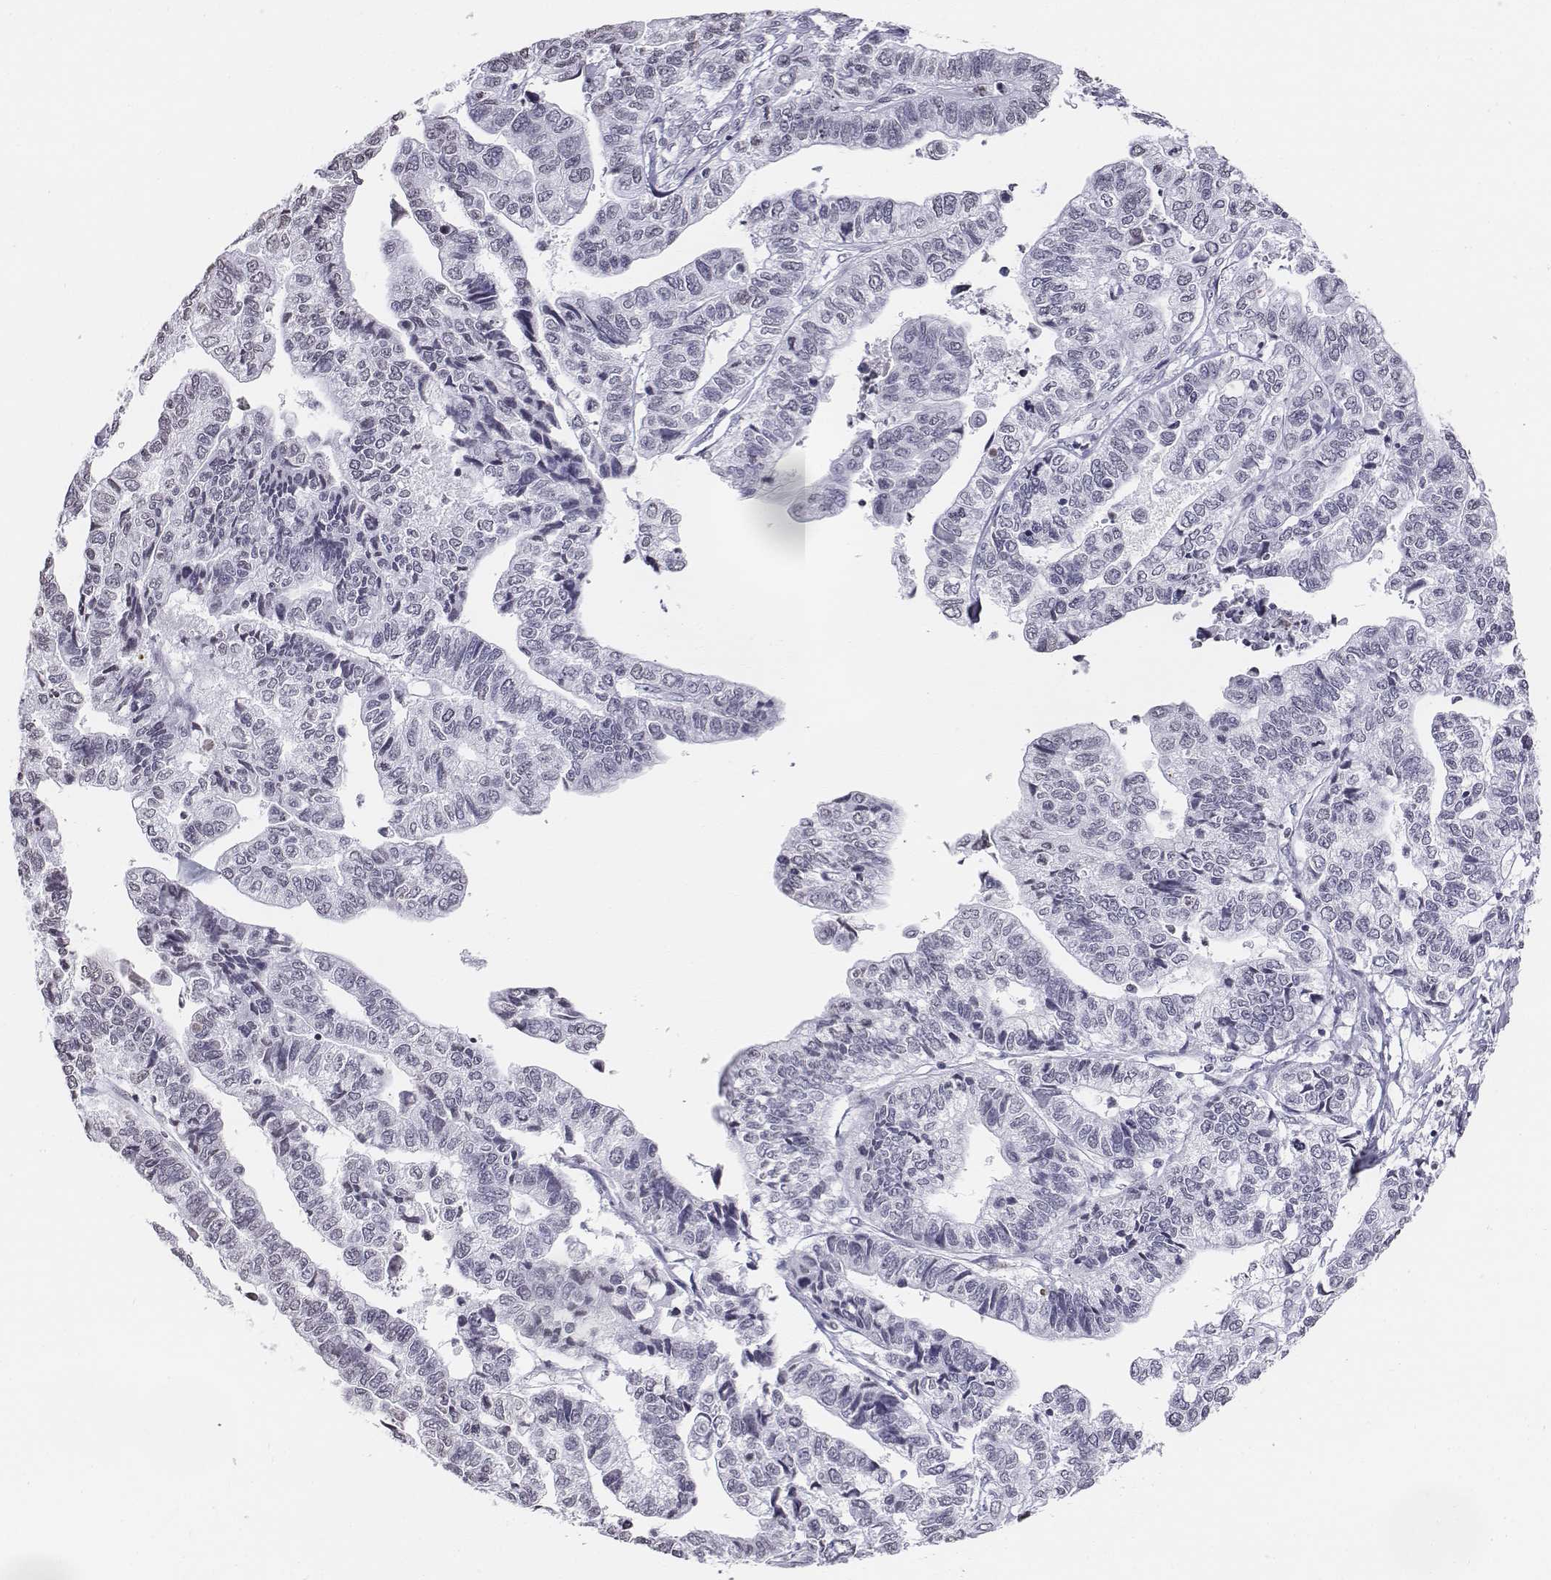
{"staining": {"intensity": "negative", "quantity": "none", "location": "none"}, "tissue": "stomach cancer", "cell_type": "Tumor cells", "image_type": "cancer", "snomed": [{"axis": "morphology", "description": "Adenocarcinoma, NOS"}, {"axis": "topography", "description": "Stomach, upper"}], "caption": "The photomicrograph displays no staining of tumor cells in adenocarcinoma (stomach).", "gene": "BARHL1", "patient": {"sex": "female", "age": 67}}